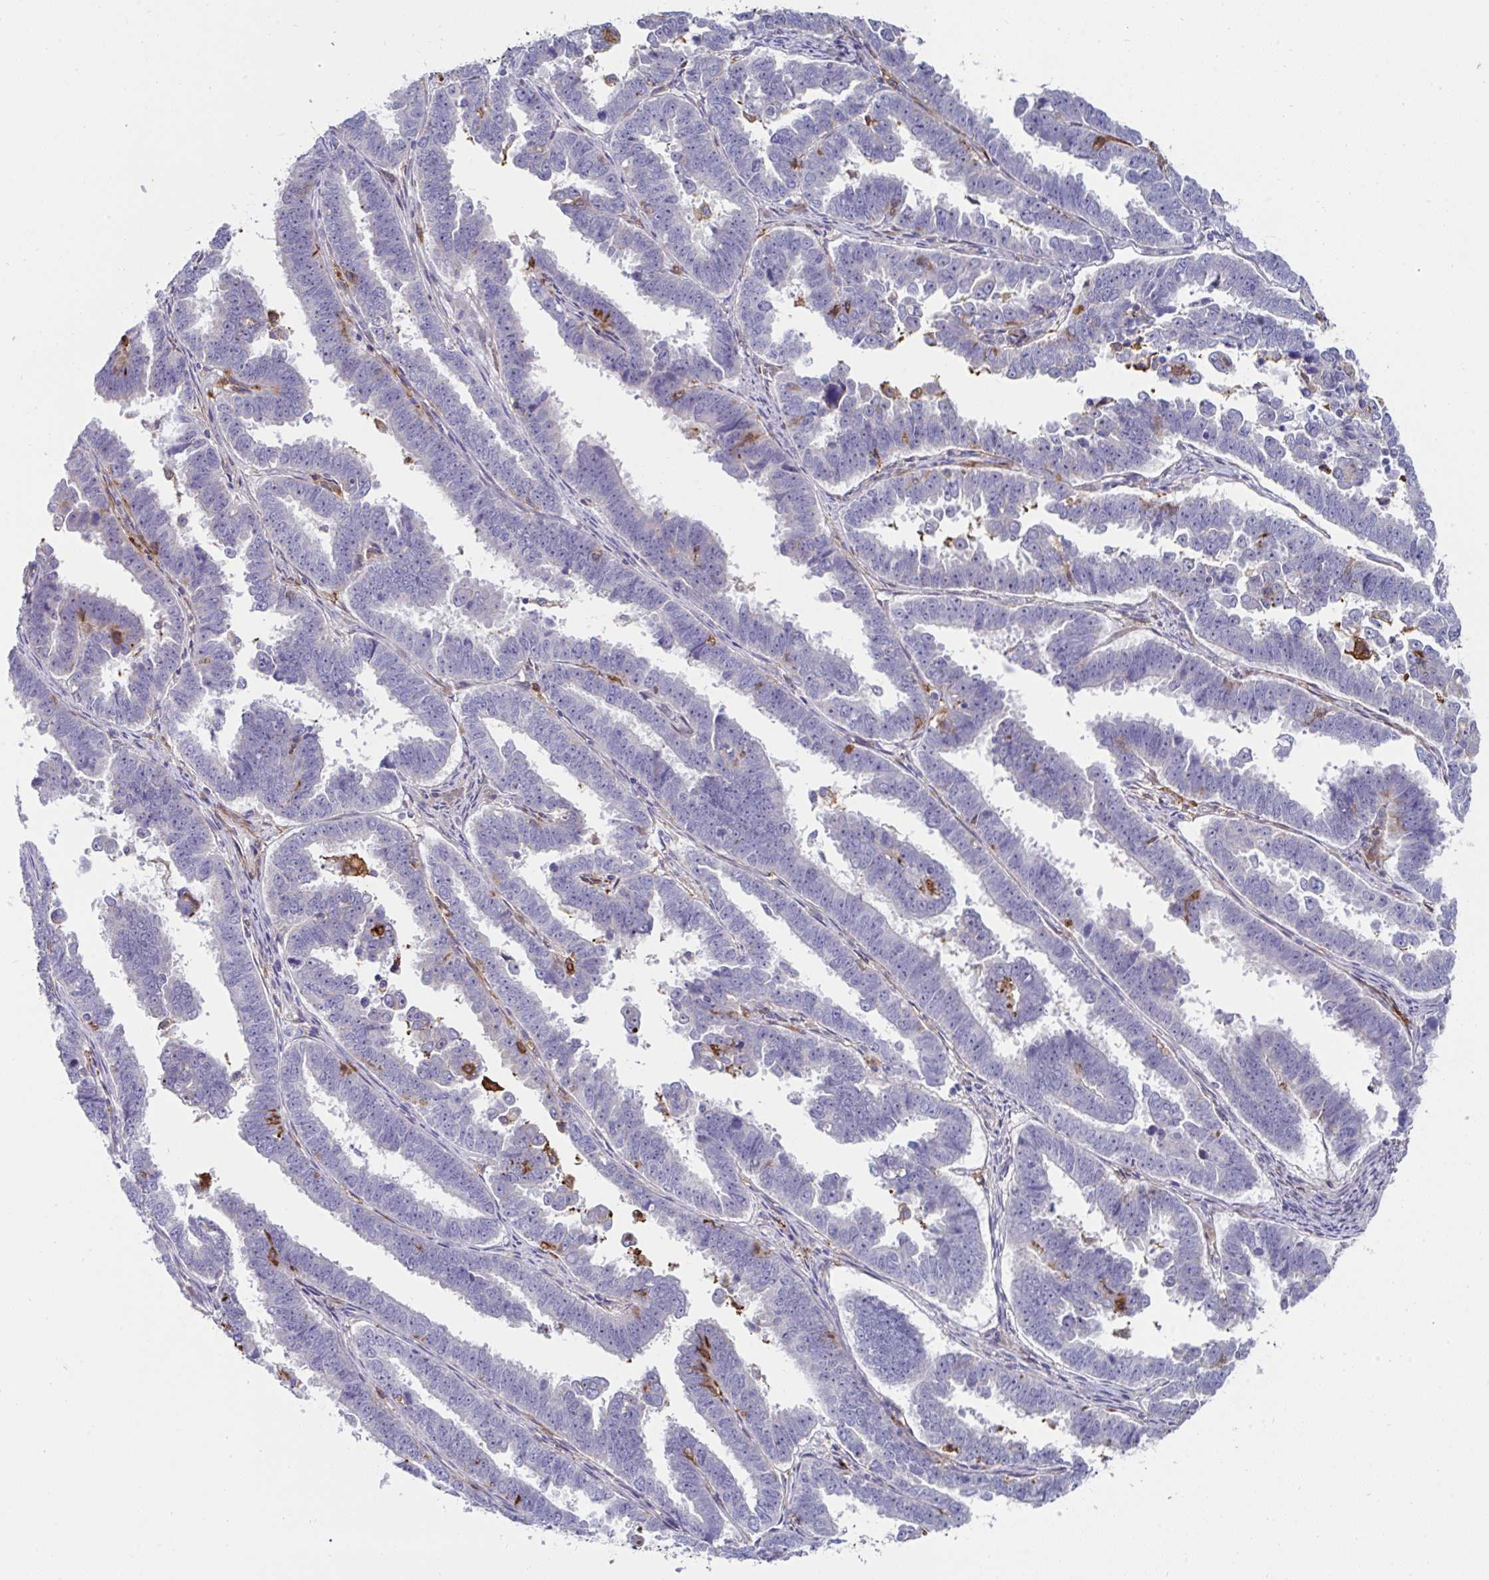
{"staining": {"intensity": "negative", "quantity": "none", "location": "none"}, "tissue": "endometrial cancer", "cell_type": "Tumor cells", "image_type": "cancer", "snomed": [{"axis": "morphology", "description": "Adenocarcinoma, NOS"}, {"axis": "topography", "description": "Endometrium"}], "caption": "Immunohistochemistry (IHC) micrograph of adenocarcinoma (endometrial) stained for a protein (brown), which displays no staining in tumor cells.", "gene": "FBXL13", "patient": {"sex": "female", "age": 75}}